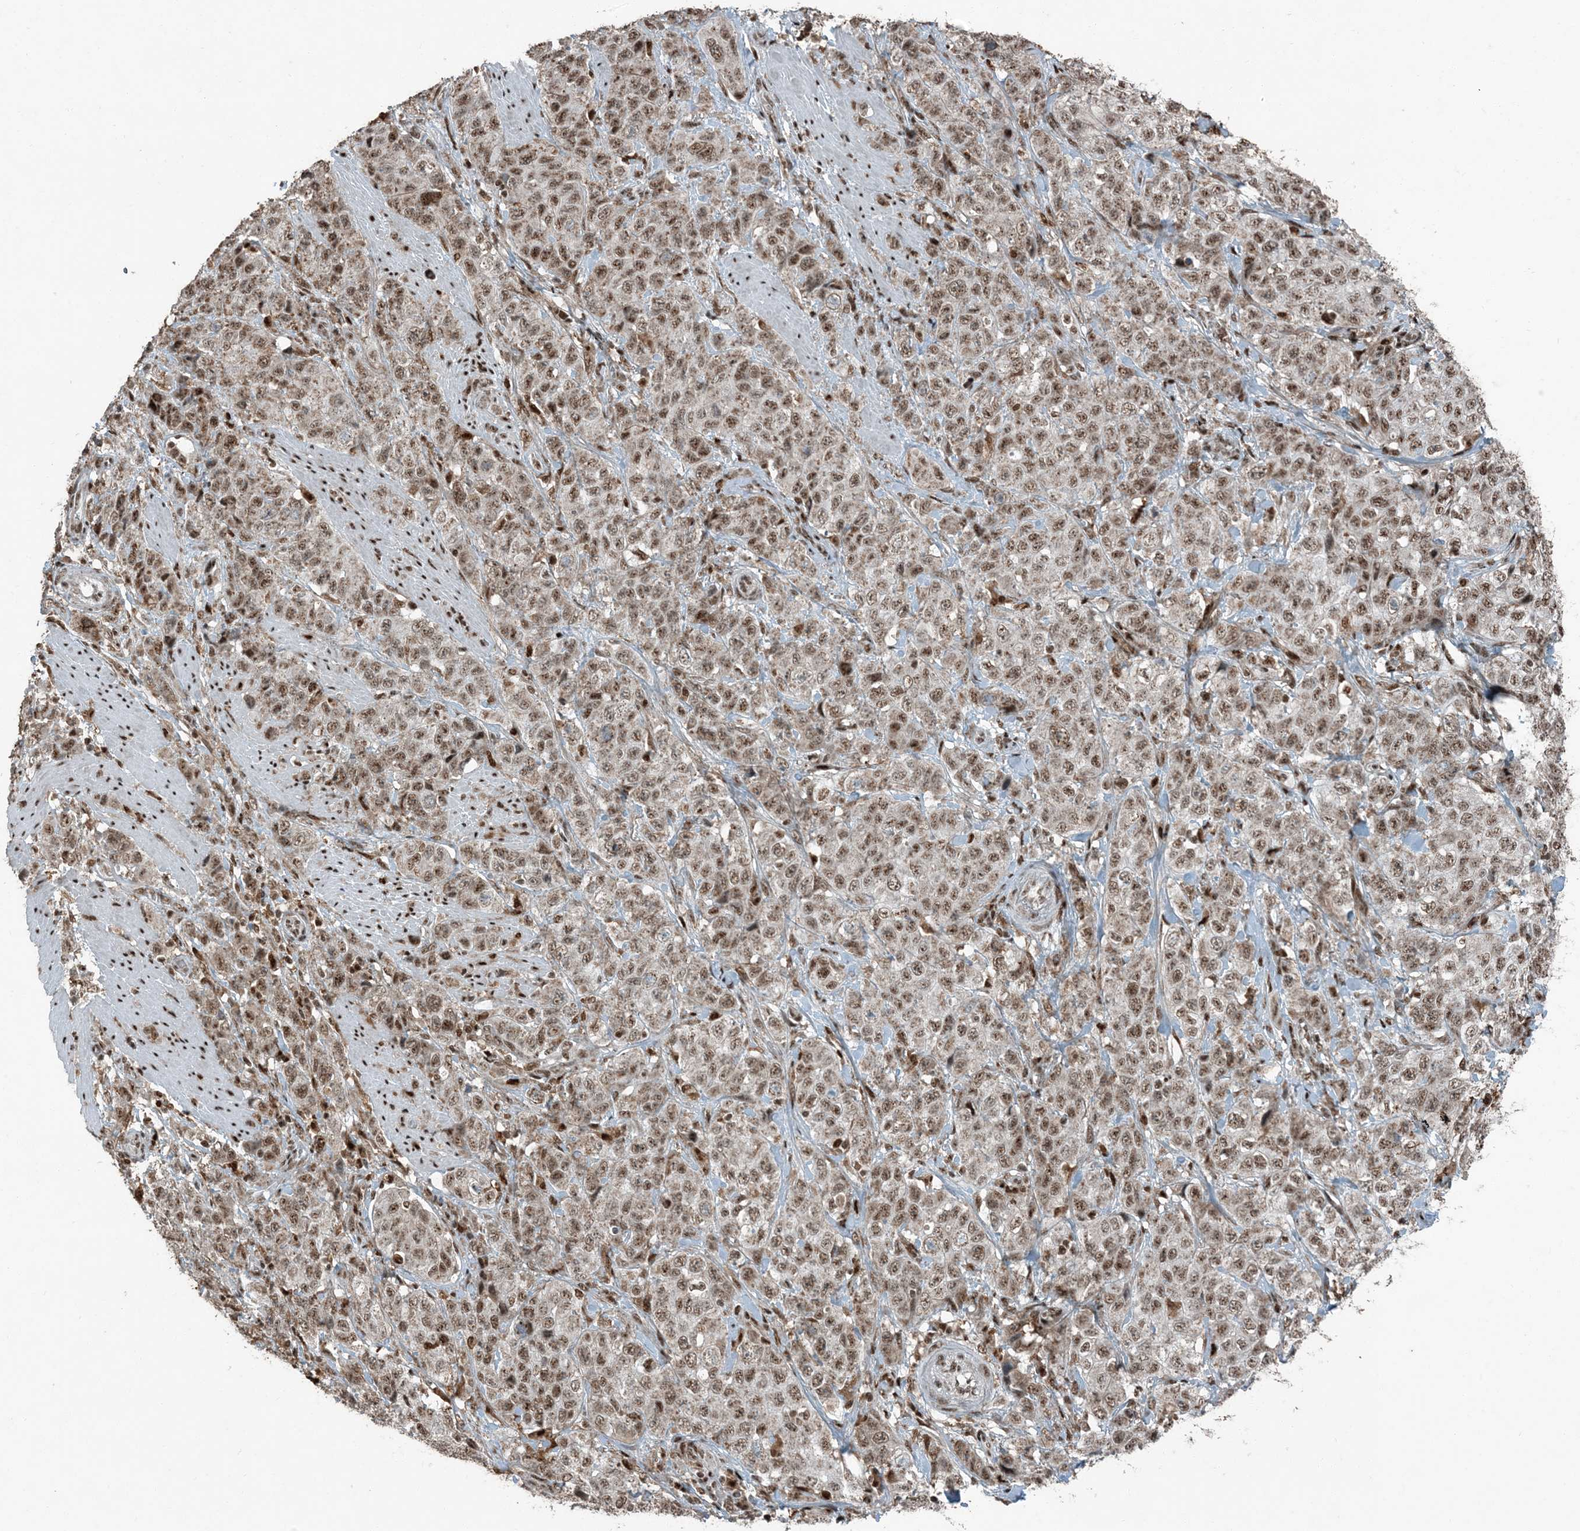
{"staining": {"intensity": "moderate", "quantity": ">75%", "location": "nuclear"}, "tissue": "stomach cancer", "cell_type": "Tumor cells", "image_type": "cancer", "snomed": [{"axis": "morphology", "description": "Adenocarcinoma, NOS"}, {"axis": "topography", "description": "Stomach"}], "caption": "Moderate nuclear protein positivity is identified in approximately >75% of tumor cells in adenocarcinoma (stomach). (brown staining indicates protein expression, while blue staining denotes nuclei).", "gene": "TADA2B", "patient": {"sex": "male", "age": 48}}